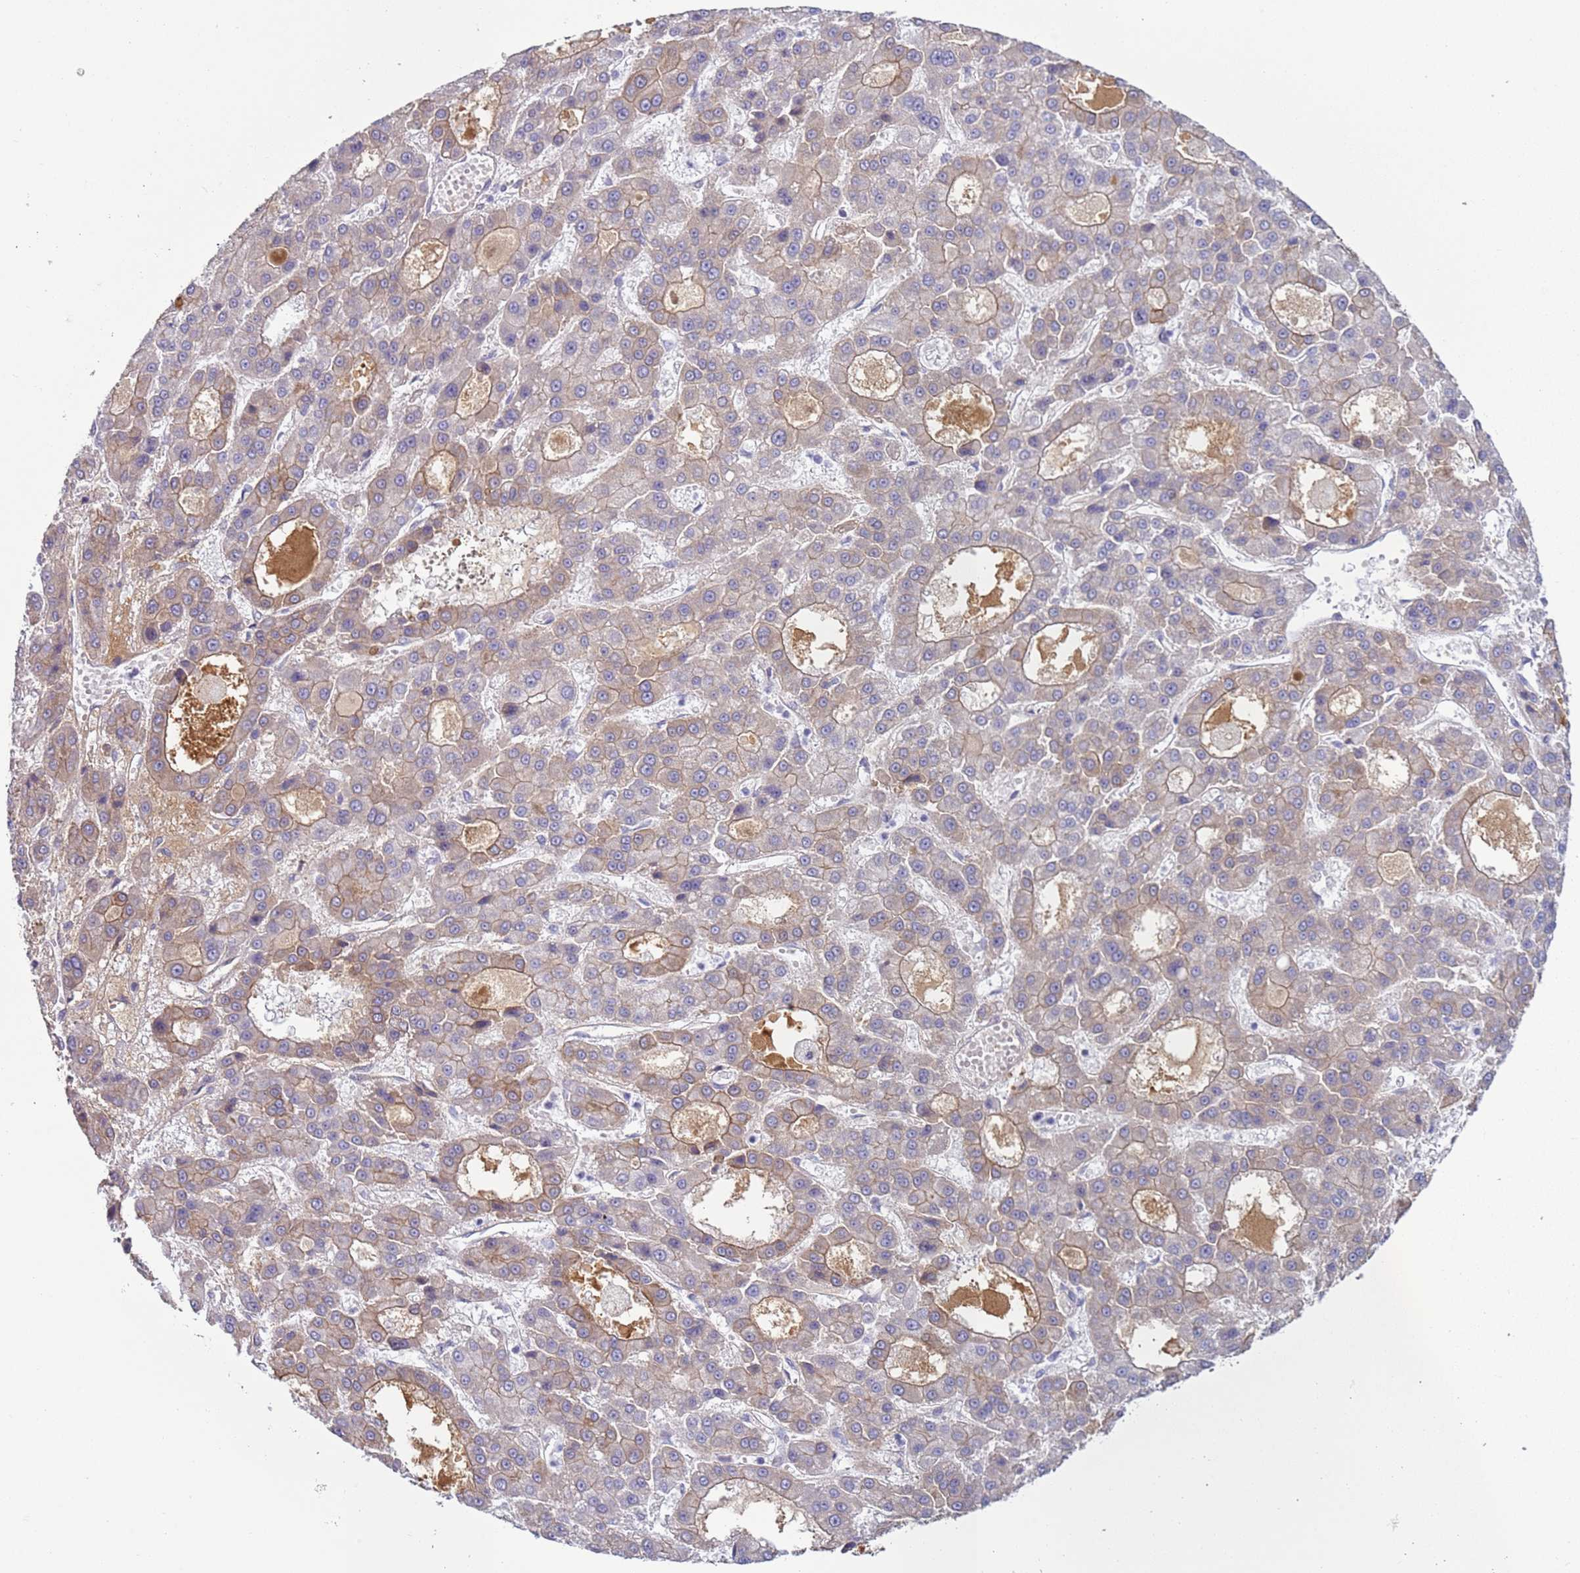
{"staining": {"intensity": "weak", "quantity": "<25%", "location": "cytoplasmic/membranous"}, "tissue": "liver cancer", "cell_type": "Tumor cells", "image_type": "cancer", "snomed": [{"axis": "morphology", "description": "Carcinoma, Hepatocellular, NOS"}, {"axis": "topography", "description": "Liver"}], "caption": "Tumor cells are negative for protein expression in human liver cancer.", "gene": "NPAP1", "patient": {"sex": "male", "age": 70}}